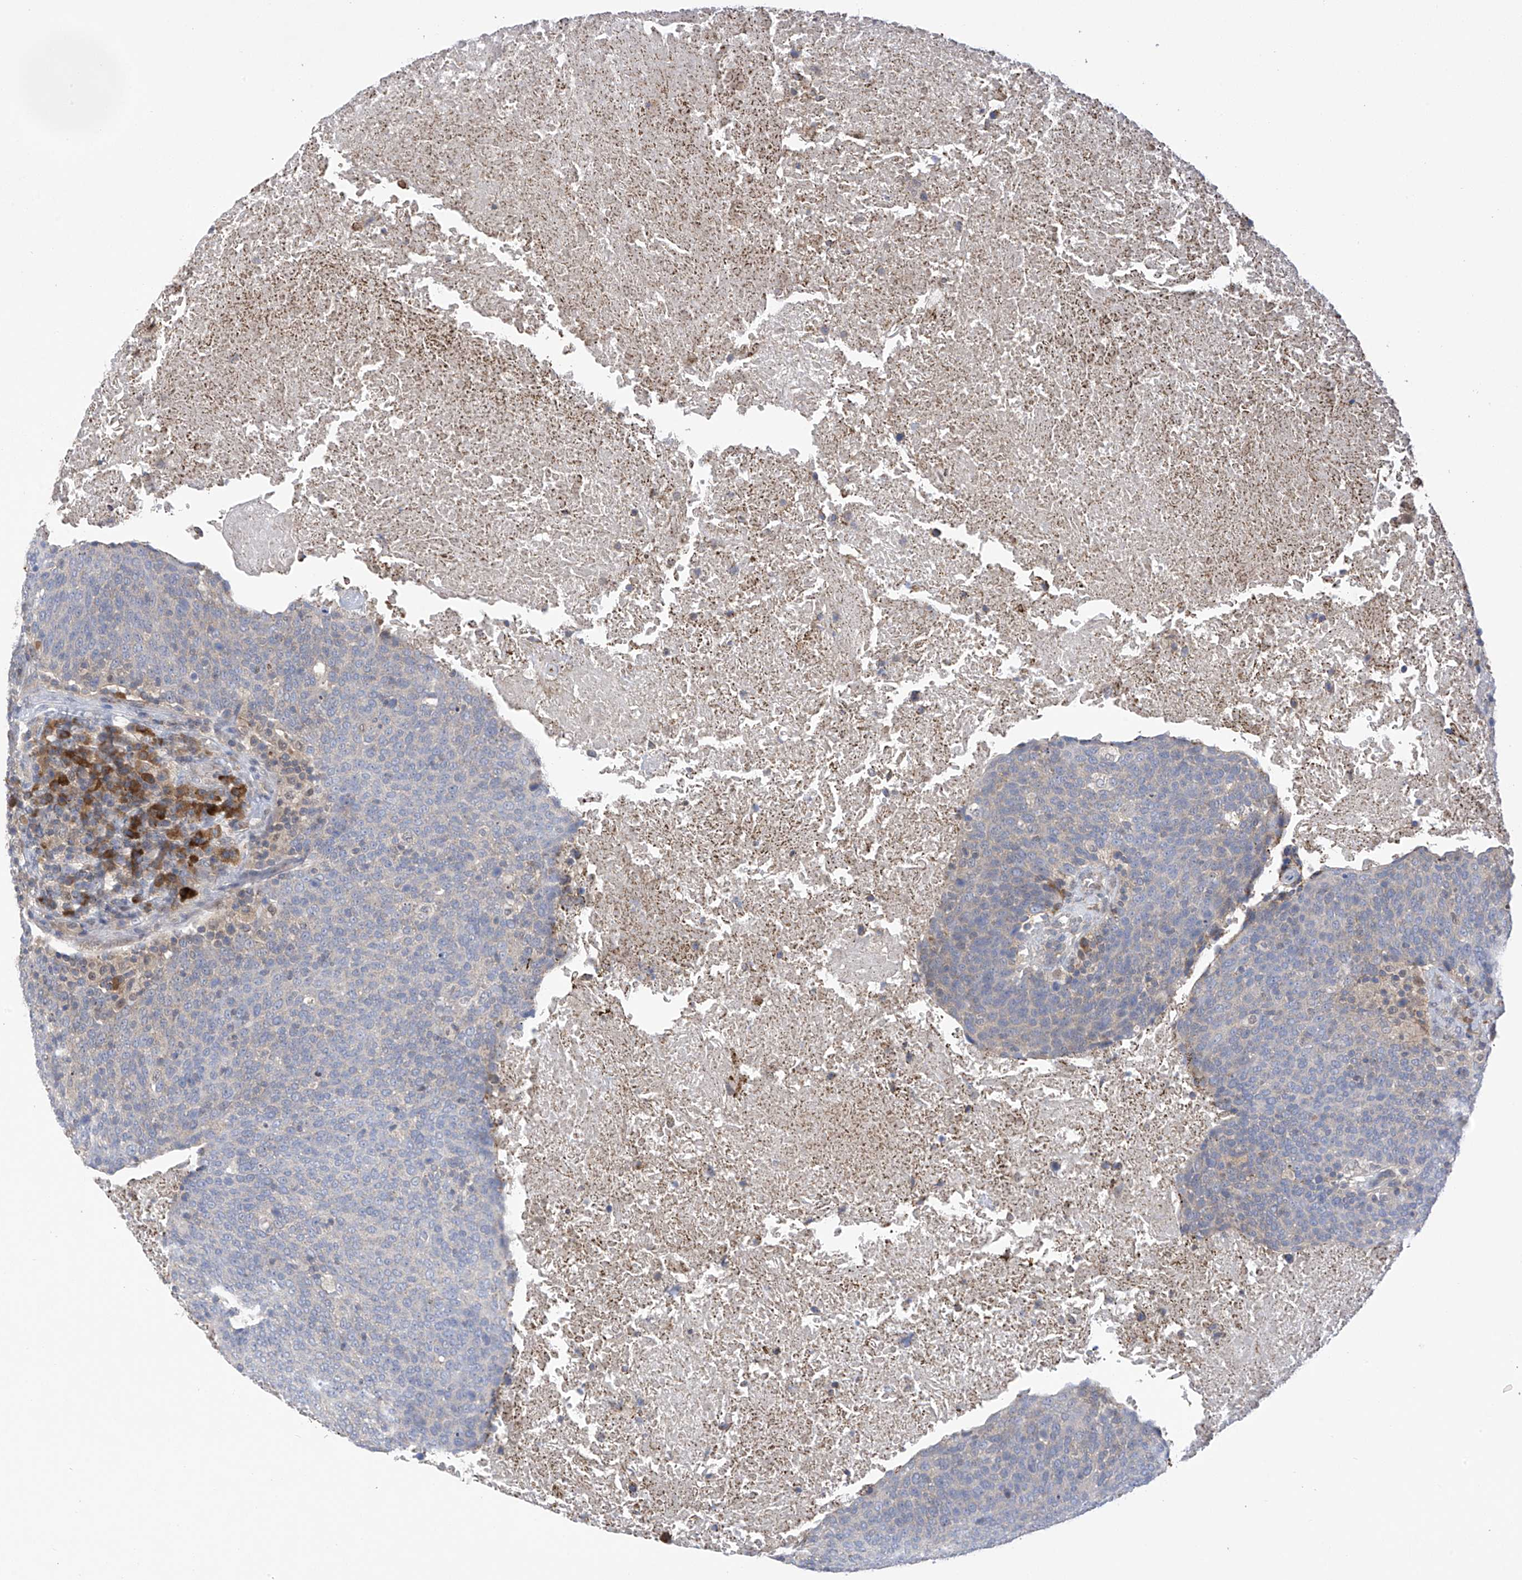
{"staining": {"intensity": "negative", "quantity": "none", "location": "none"}, "tissue": "head and neck cancer", "cell_type": "Tumor cells", "image_type": "cancer", "snomed": [{"axis": "morphology", "description": "Squamous cell carcinoma, NOS"}, {"axis": "morphology", "description": "Squamous cell carcinoma, metastatic, NOS"}, {"axis": "topography", "description": "Lymph node"}, {"axis": "topography", "description": "Head-Neck"}], "caption": "High magnification brightfield microscopy of head and neck cancer stained with DAB (brown) and counterstained with hematoxylin (blue): tumor cells show no significant expression.", "gene": "SLCO4A1", "patient": {"sex": "male", "age": 62}}